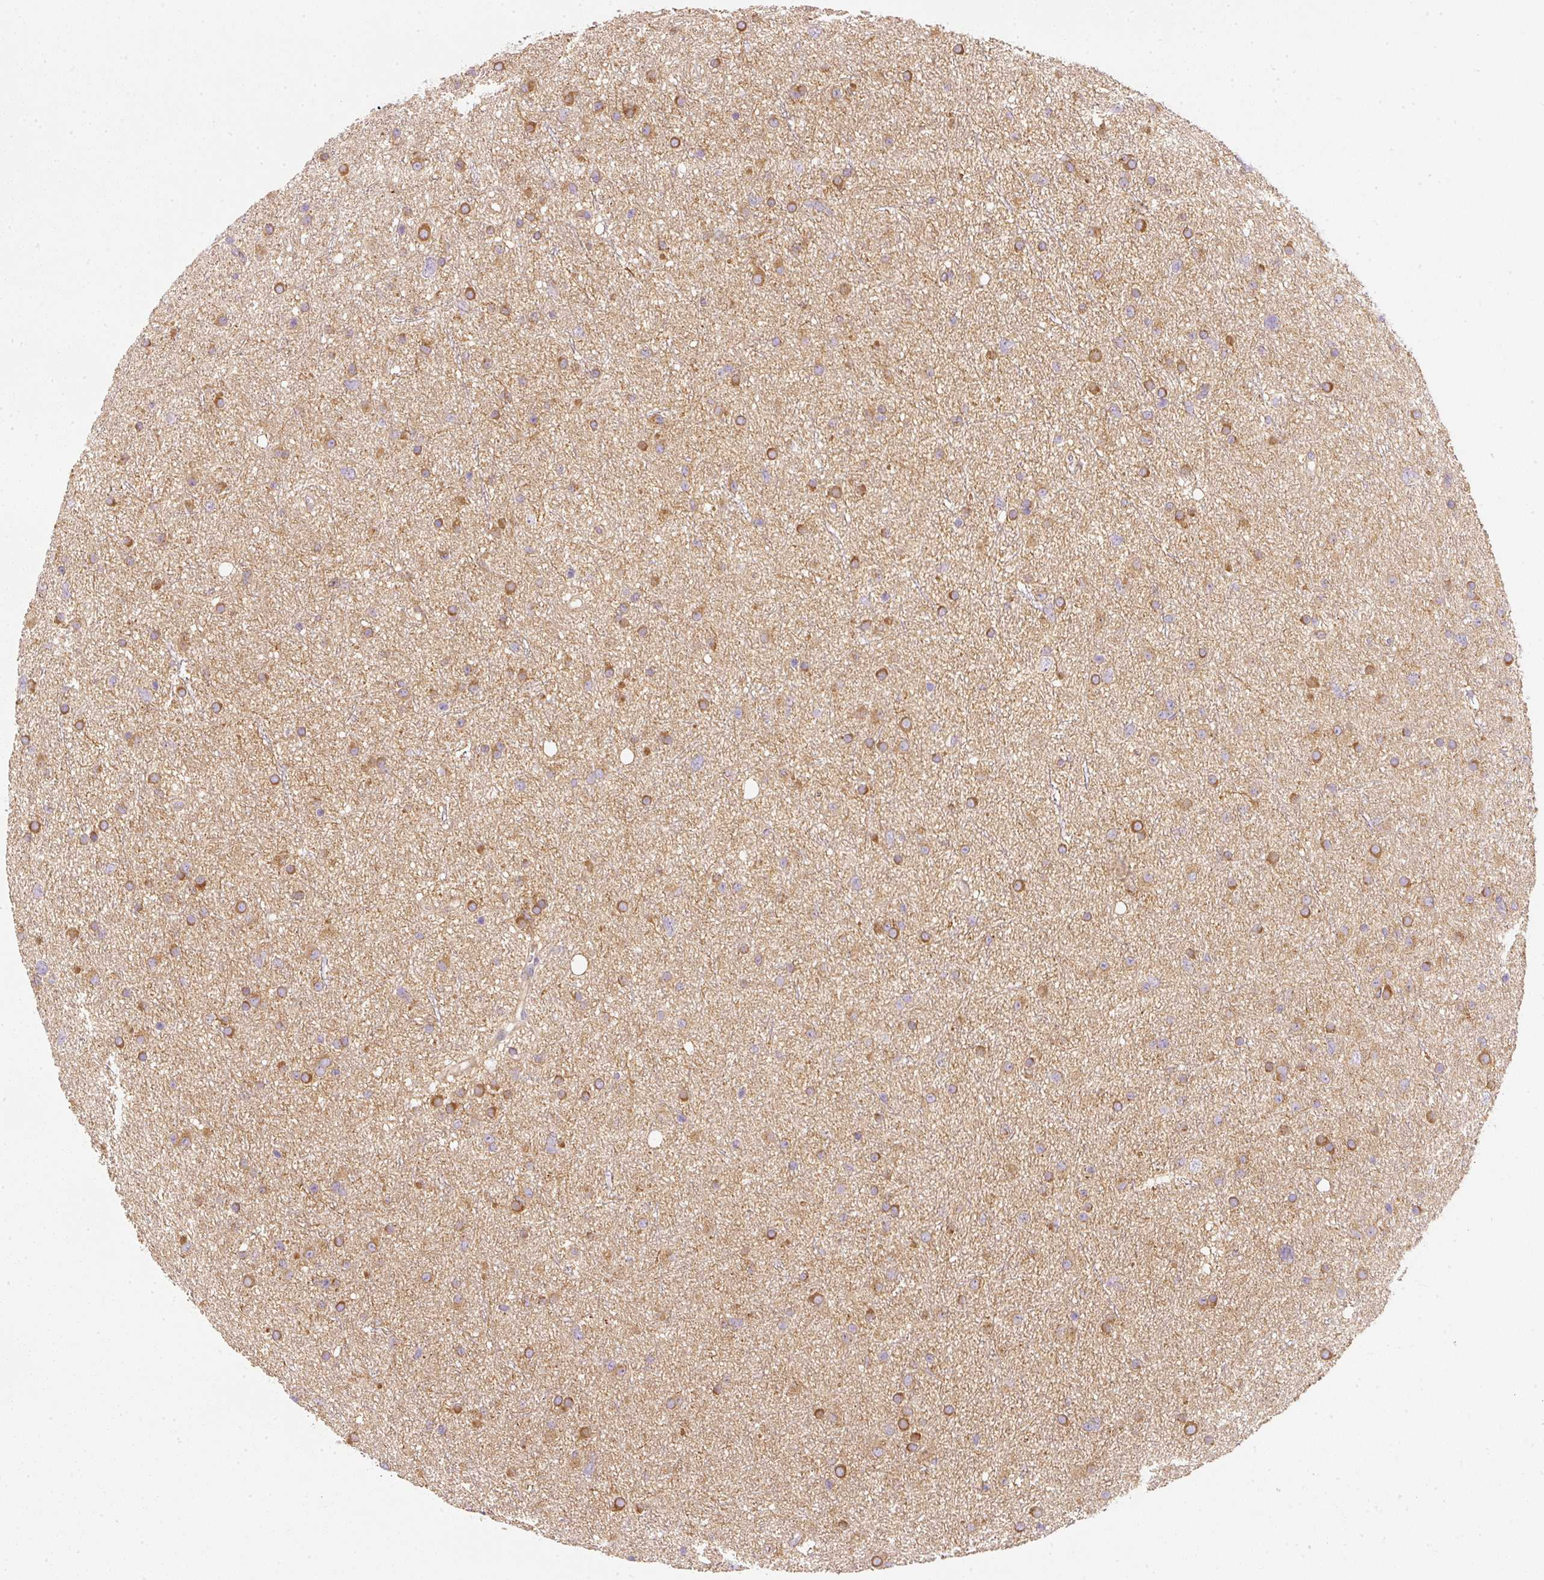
{"staining": {"intensity": "weak", "quantity": "25%-75%", "location": "cytoplasmic/membranous"}, "tissue": "glioma", "cell_type": "Tumor cells", "image_type": "cancer", "snomed": [{"axis": "morphology", "description": "Glioma, malignant, Low grade"}, {"axis": "topography", "description": "Cerebral cortex"}], "caption": "High-magnification brightfield microscopy of low-grade glioma (malignant) stained with DAB (3,3'-diaminobenzidine) (brown) and counterstained with hematoxylin (blue). tumor cells exhibit weak cytoplasmic/membranous staining is appreciated in approximately25%-75% of cells. Ihc stains the protein of interest in brown and the nuclei are stained blue.", "gene": "RNF167", "patient": {"sex": "female", "age": 39}}